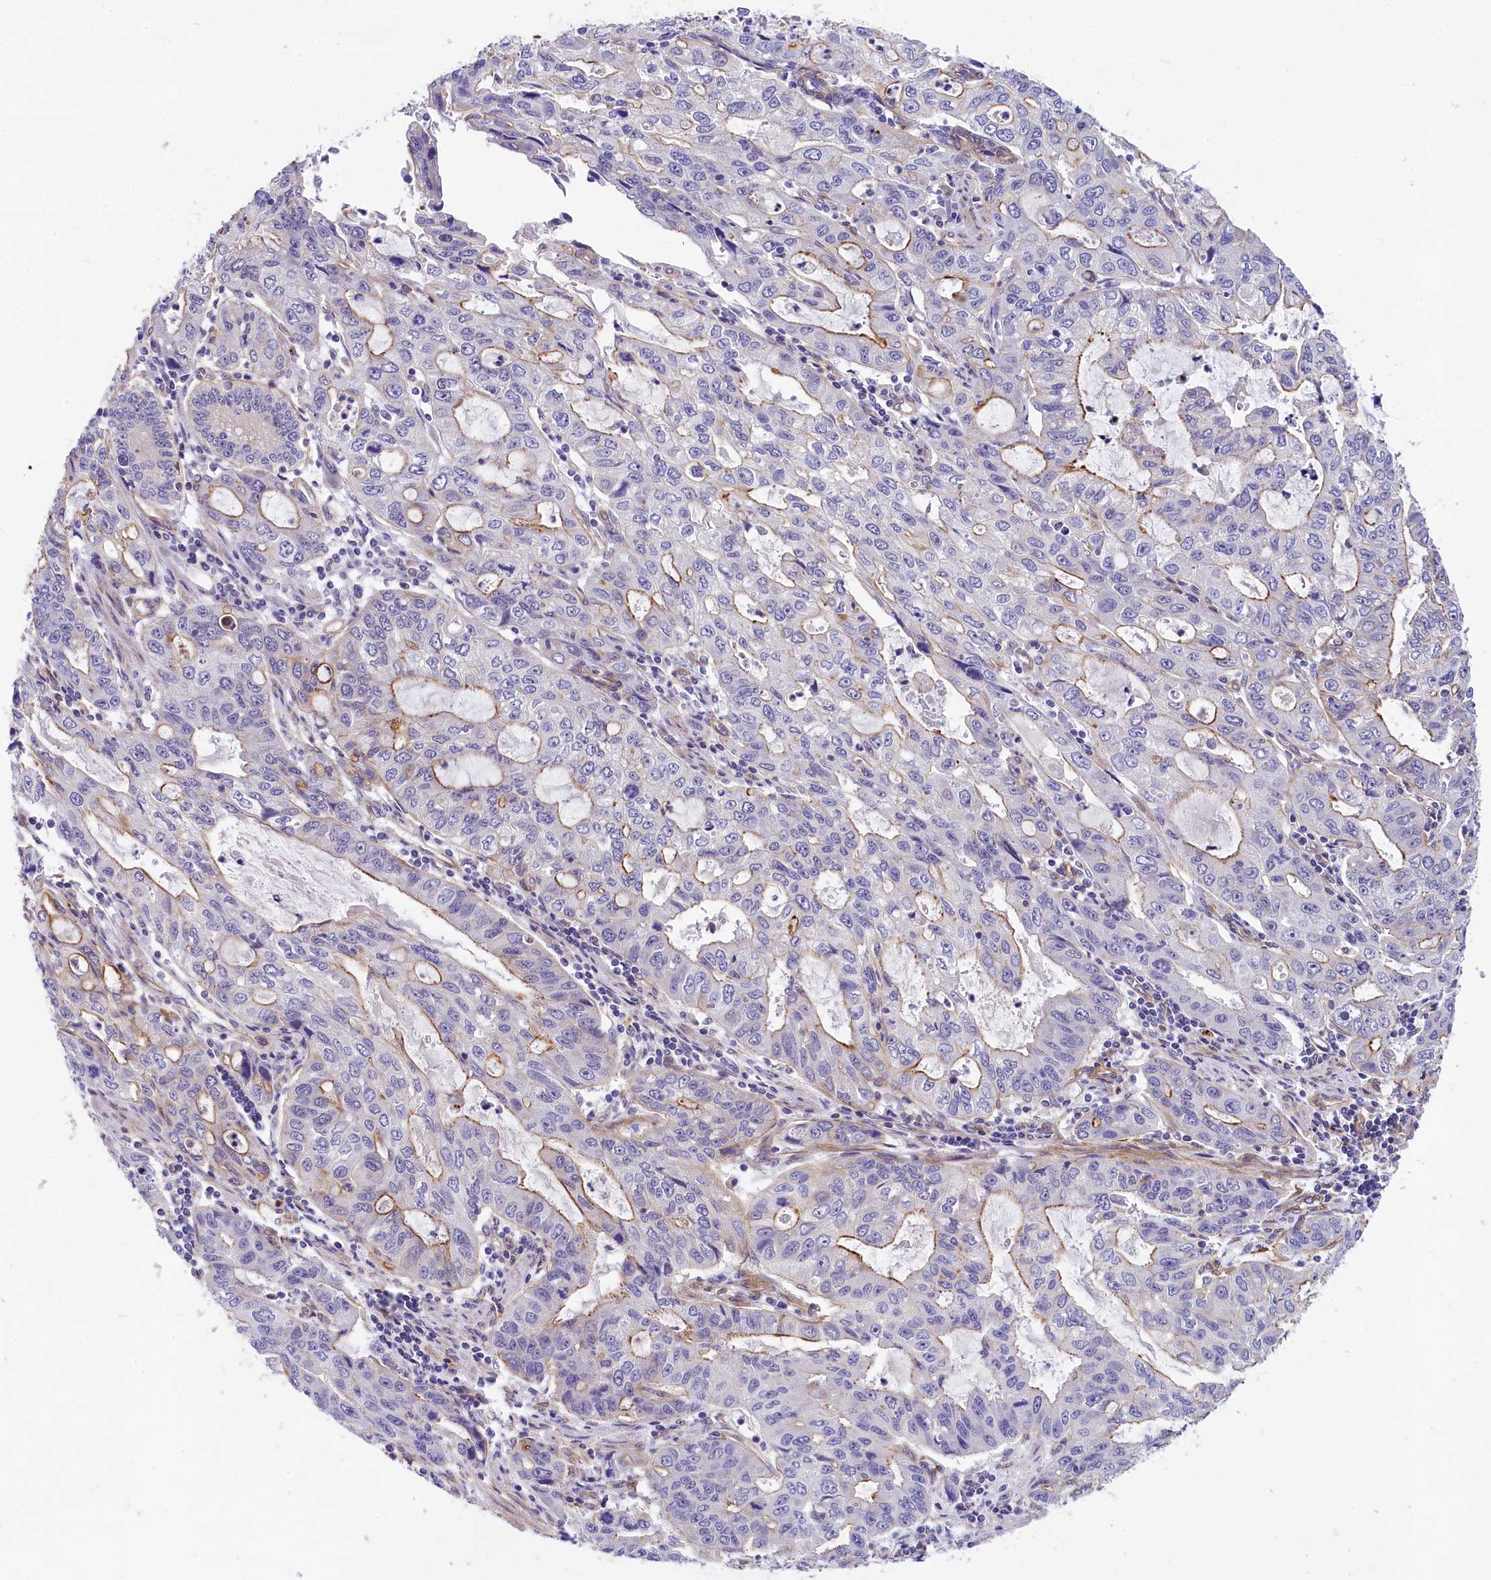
{"staining": {"intensity": "moderate", "quantity": "<25%", "location": "cytoplasmic/membranous"}, "tissue": "stomach cancer", "cell_type": "Tumor cells", "image_type": "cancer", "snomed": [{"axis": "morphology", "description": "Adenocarcinoma, NOS"}, {"axis": "topography", "description": "Stomach, upper"}], "caption": "Moderate cytoplasmic/membranous positivity is seen in about <25% of tumor cells in stomach adenocarcinoma.", "gene": "MED20", "patient": {"sex": "female", "age": 52}}